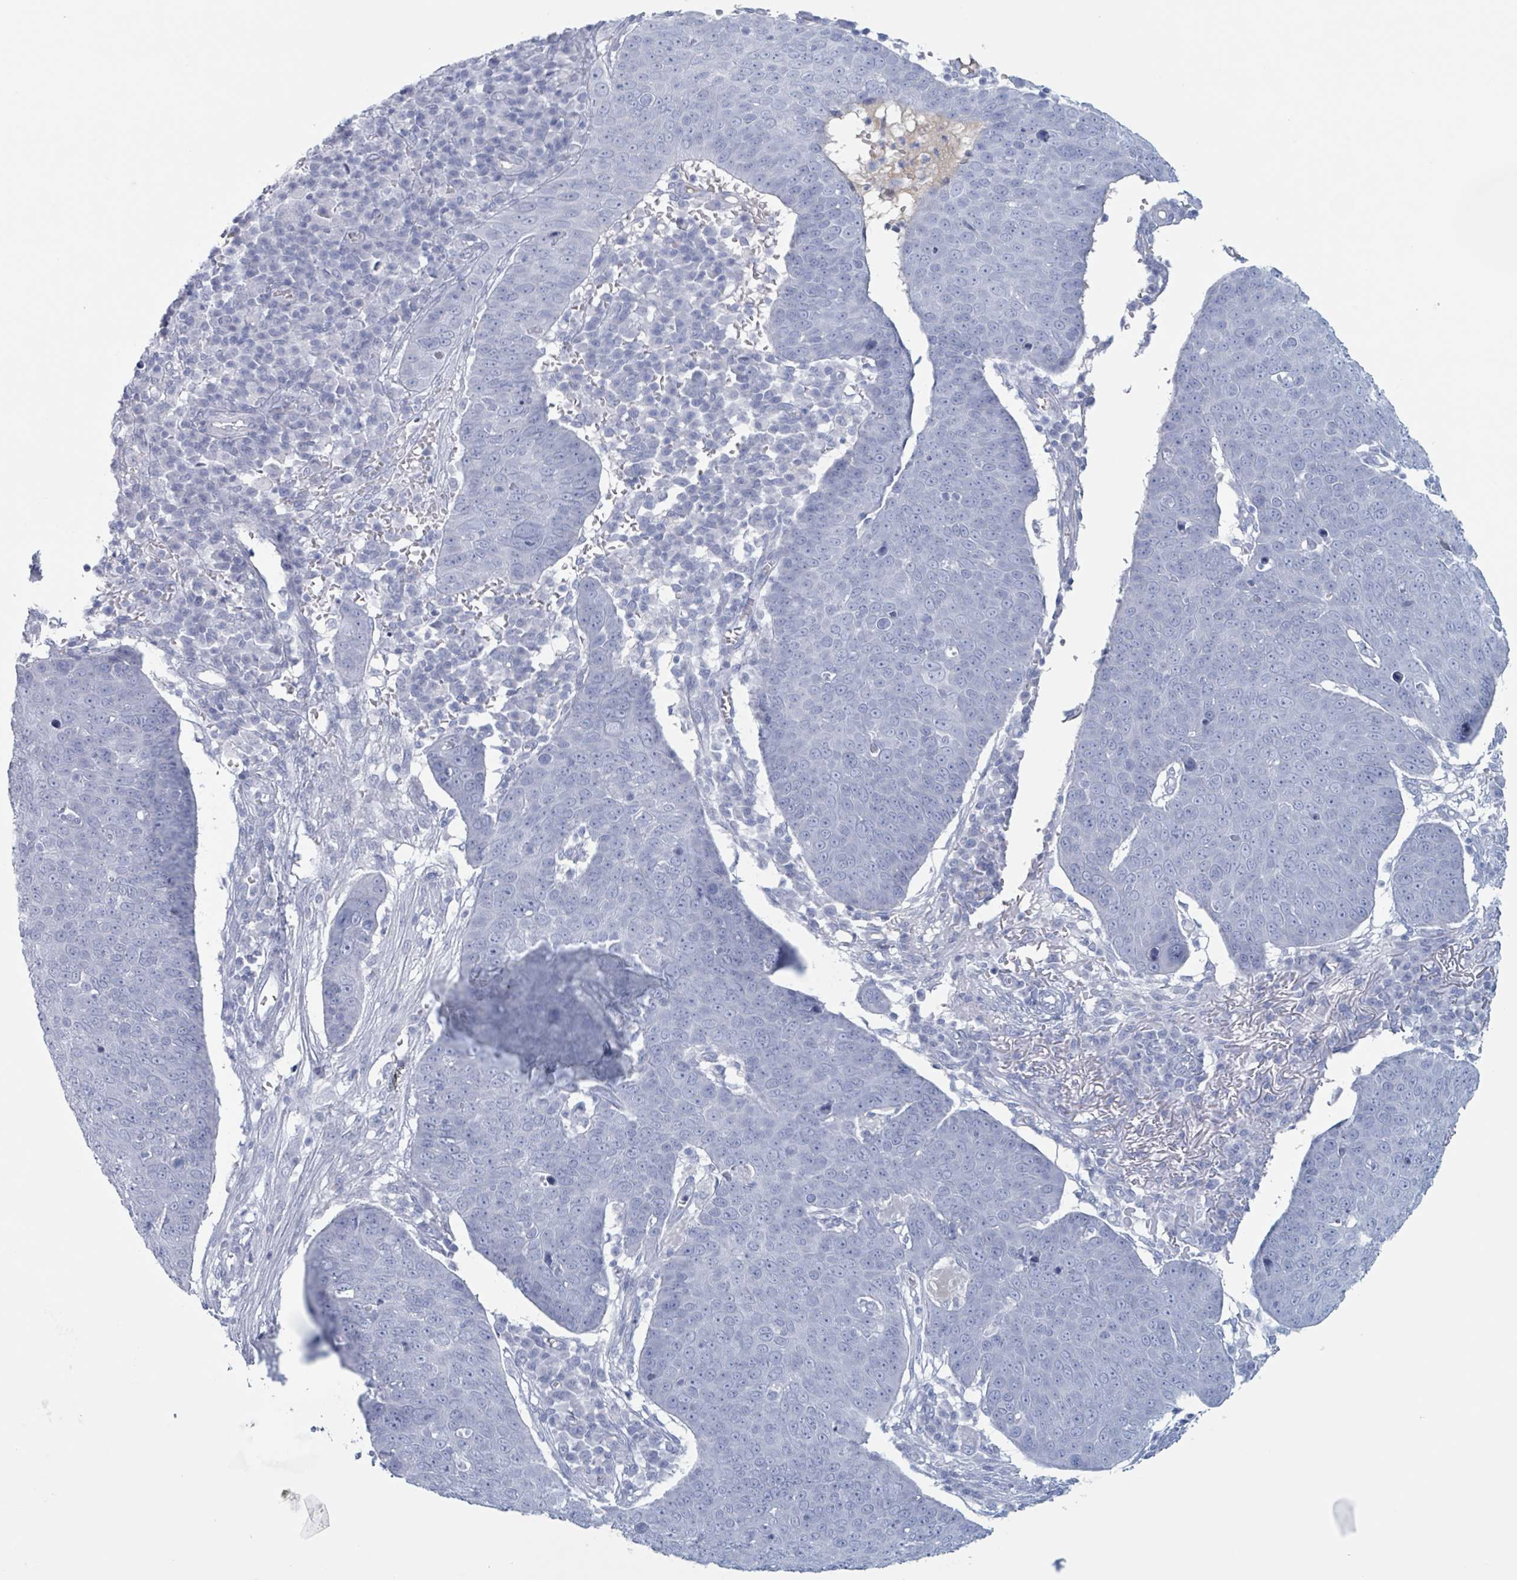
{"staining": {"intensity": "negative", "quantity": "none", "location": "none"}, "tissue": "skin cancer", "cell_type": "Tumor cells", "image_type": "cancer", "snomed": [{"axis": "morphology", "description": "Squamous cell carcinoma, NOS"}, {"axis": "topography", "description": "Skin"}], "caption": "Immunohistochemical staining of skin cancer displays no significant staining in tumor cells.", "gene": "KLK4", "patient": {"sex": "male", "age": 71}}